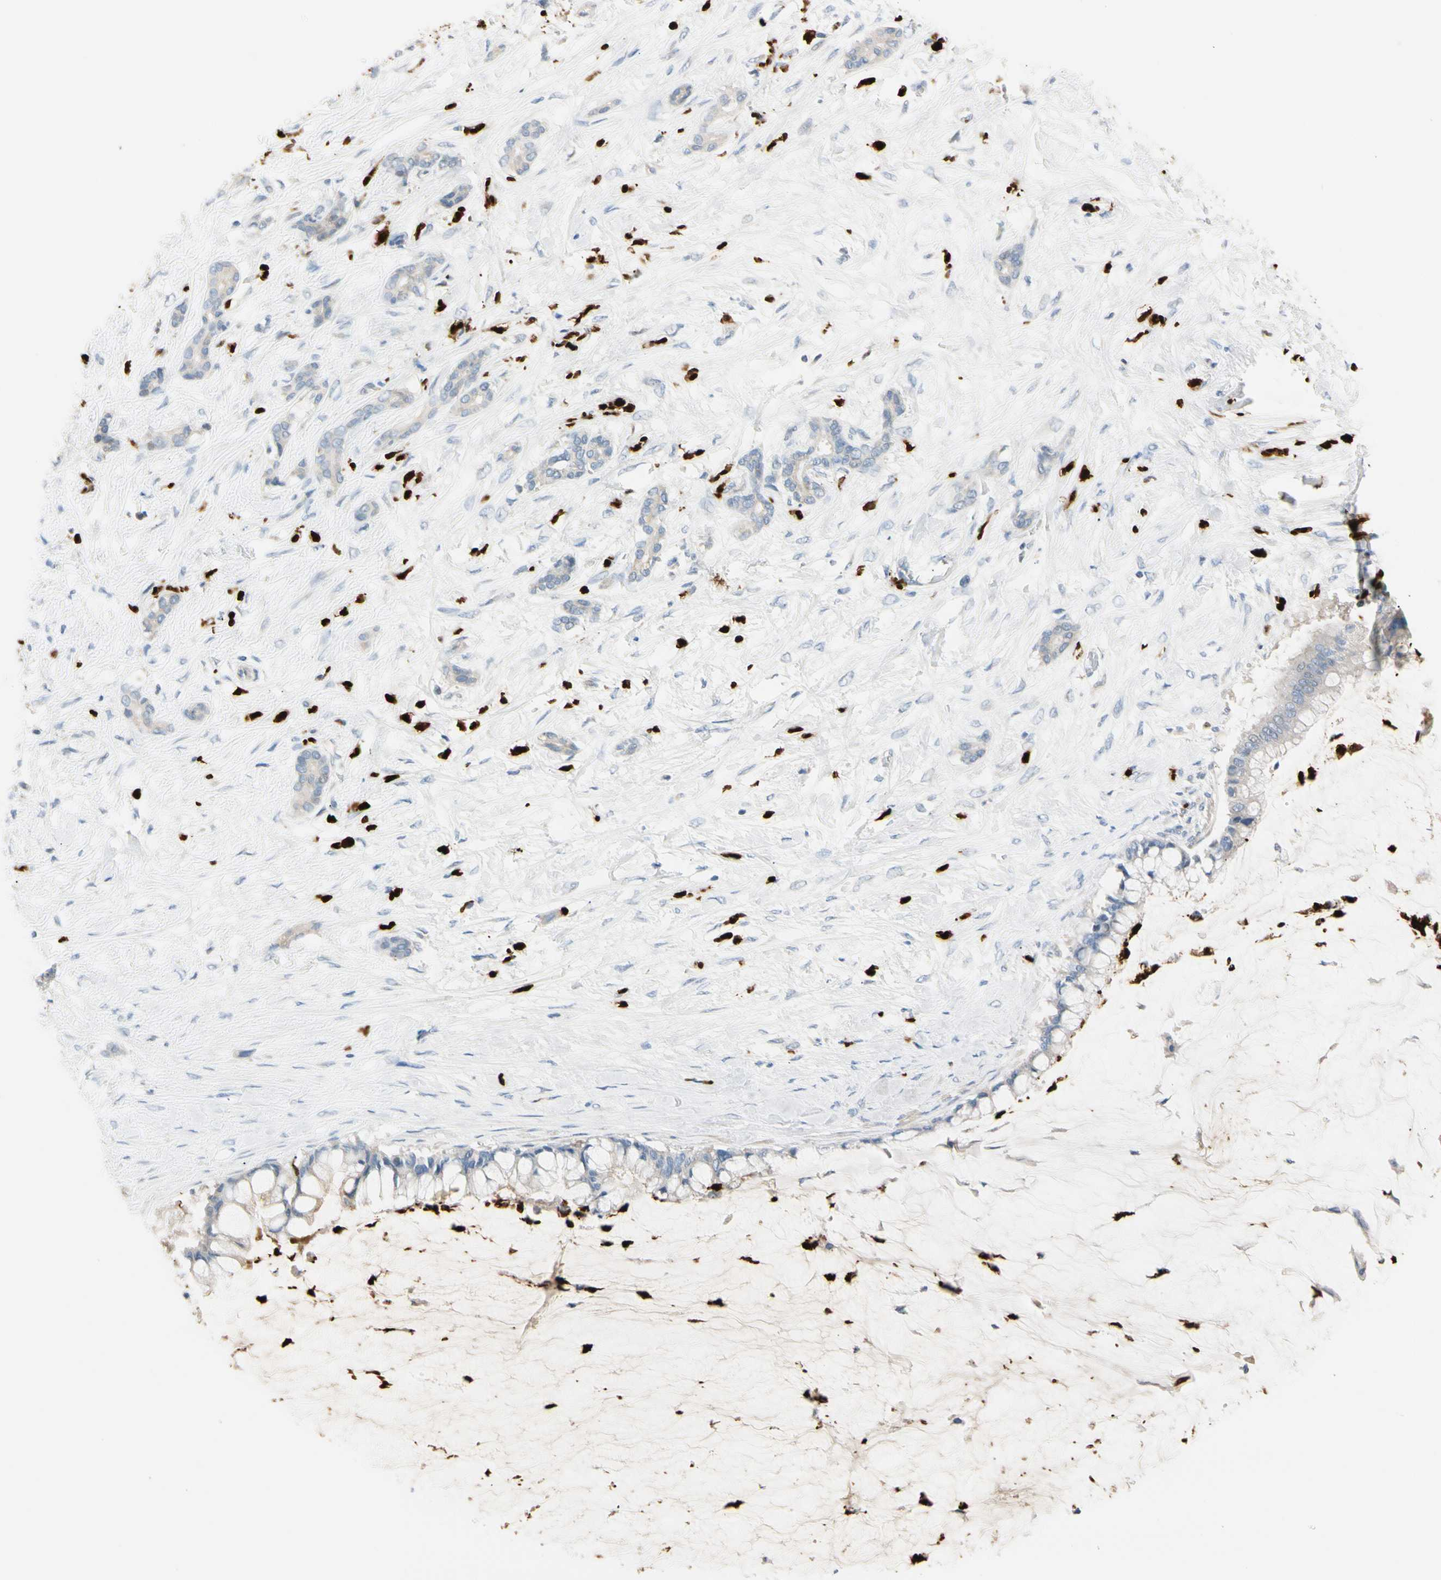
{"staining": {"intensity": "negative", "quantity": "none", "location": "none"}, "tissue": "pancreatic cancer", "cell_type": "Tumor cells", "image_type": "cancer", "snomed": [{"axis": "morphology", "description": "Adenocarcinoma, NOS"}, {"axis": "topography", "description": "Pancreas"}], "caption": "High power microscopy micrograph of an IHC micrograph of pancreatic cancer, revealing no significant staining in tumor cells.", "gene": "TRAF5", "patient": {"sex": "male", "age": 41}}